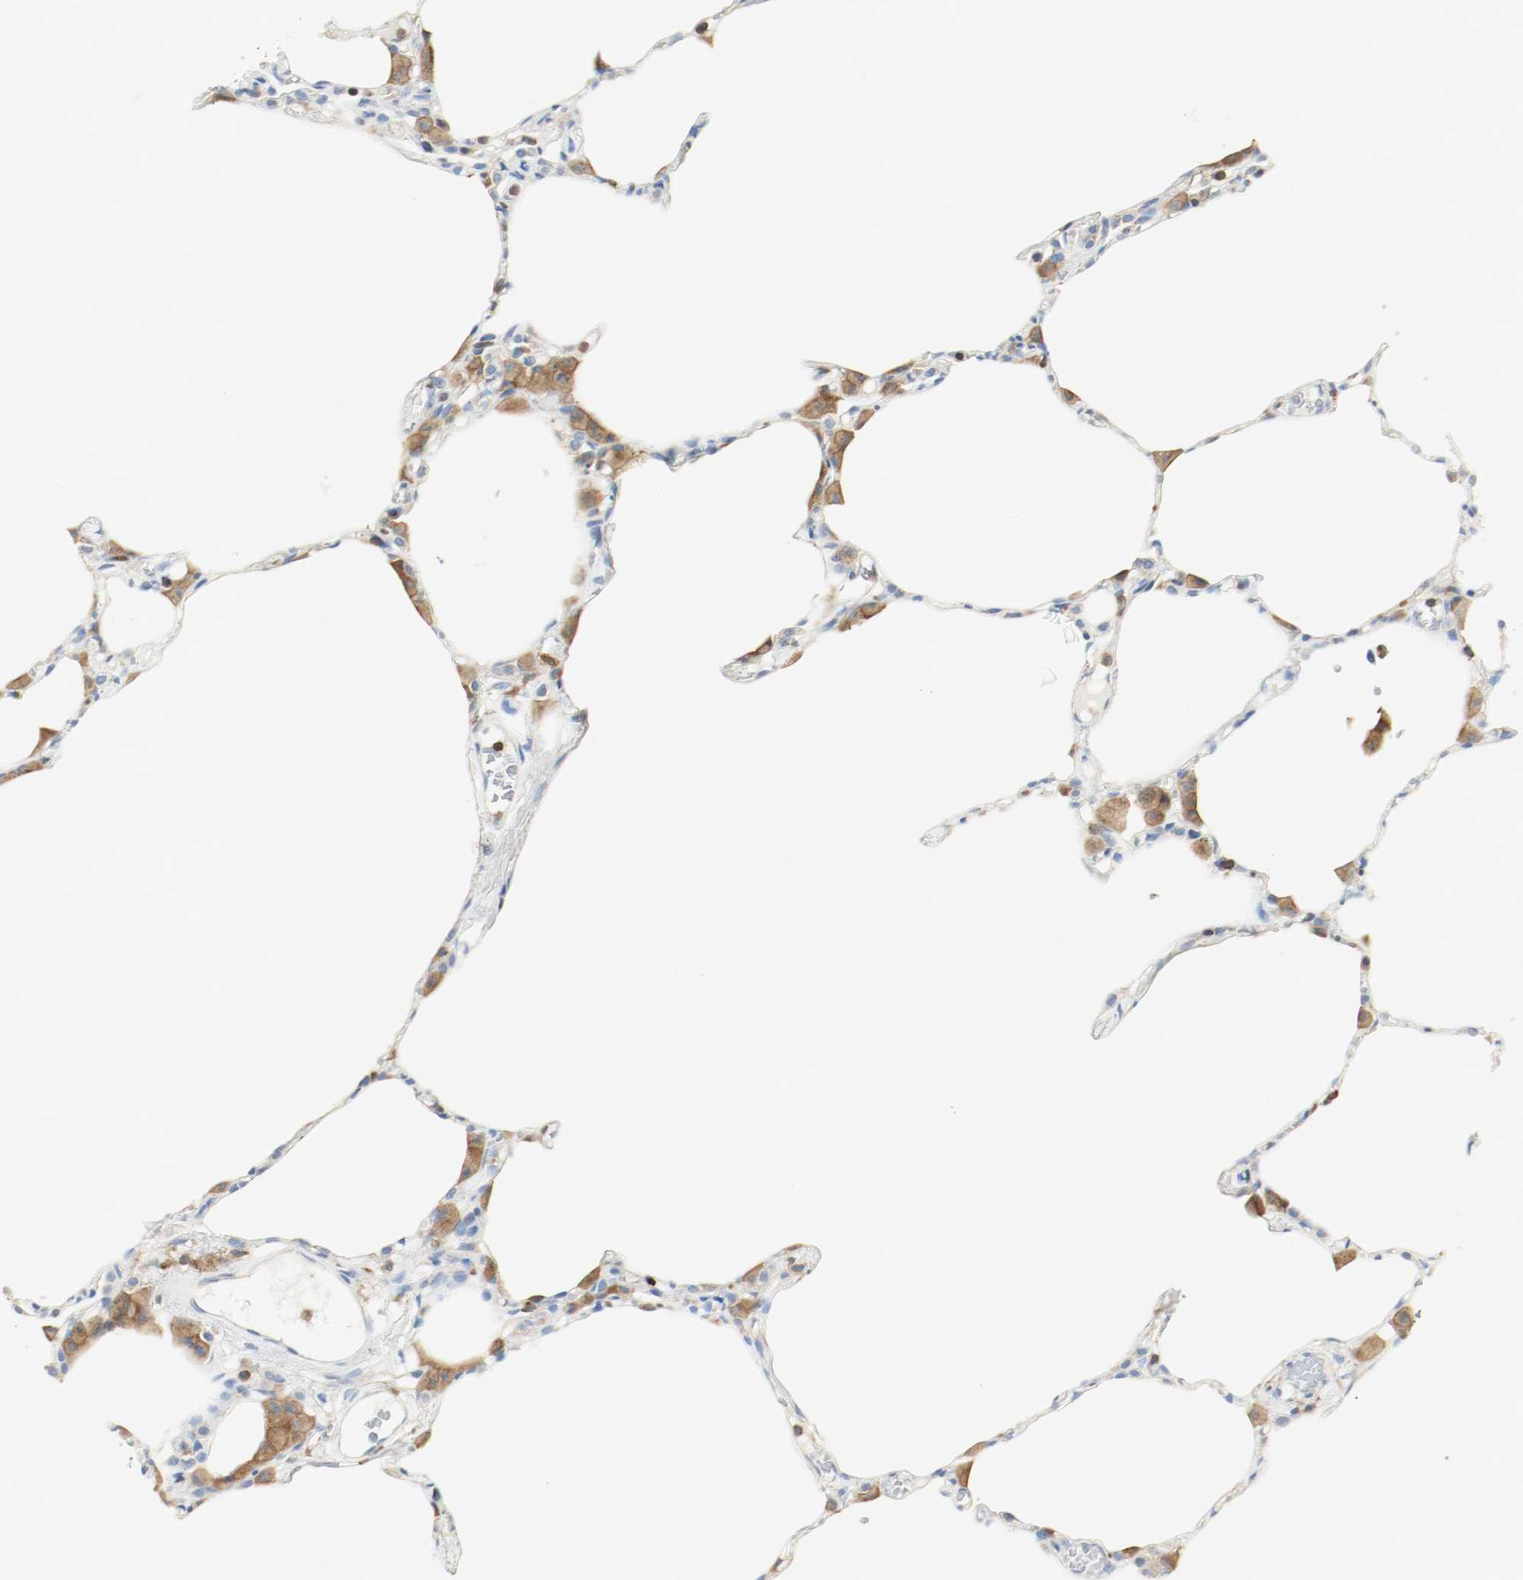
{"staining": {"intensity": "negative", "quantity": "none", "location": "none"}, "tissue": "lung", "cell_type": "Alveolar cells", "image_type": "normal", "snomed": [{"axis": "morphology", "description": "Normal tissue, NOS"}, {"axis": "topography", "description": "Lung"}], "caption": "DAB (3,3'-diaminobenzidine) immunohistochemical staining of unremarkable human lung demonstrates no significant staining in alveolar cells.", "gene": "ARPC1B", "patient": {"sex": "female", "age": 49}}